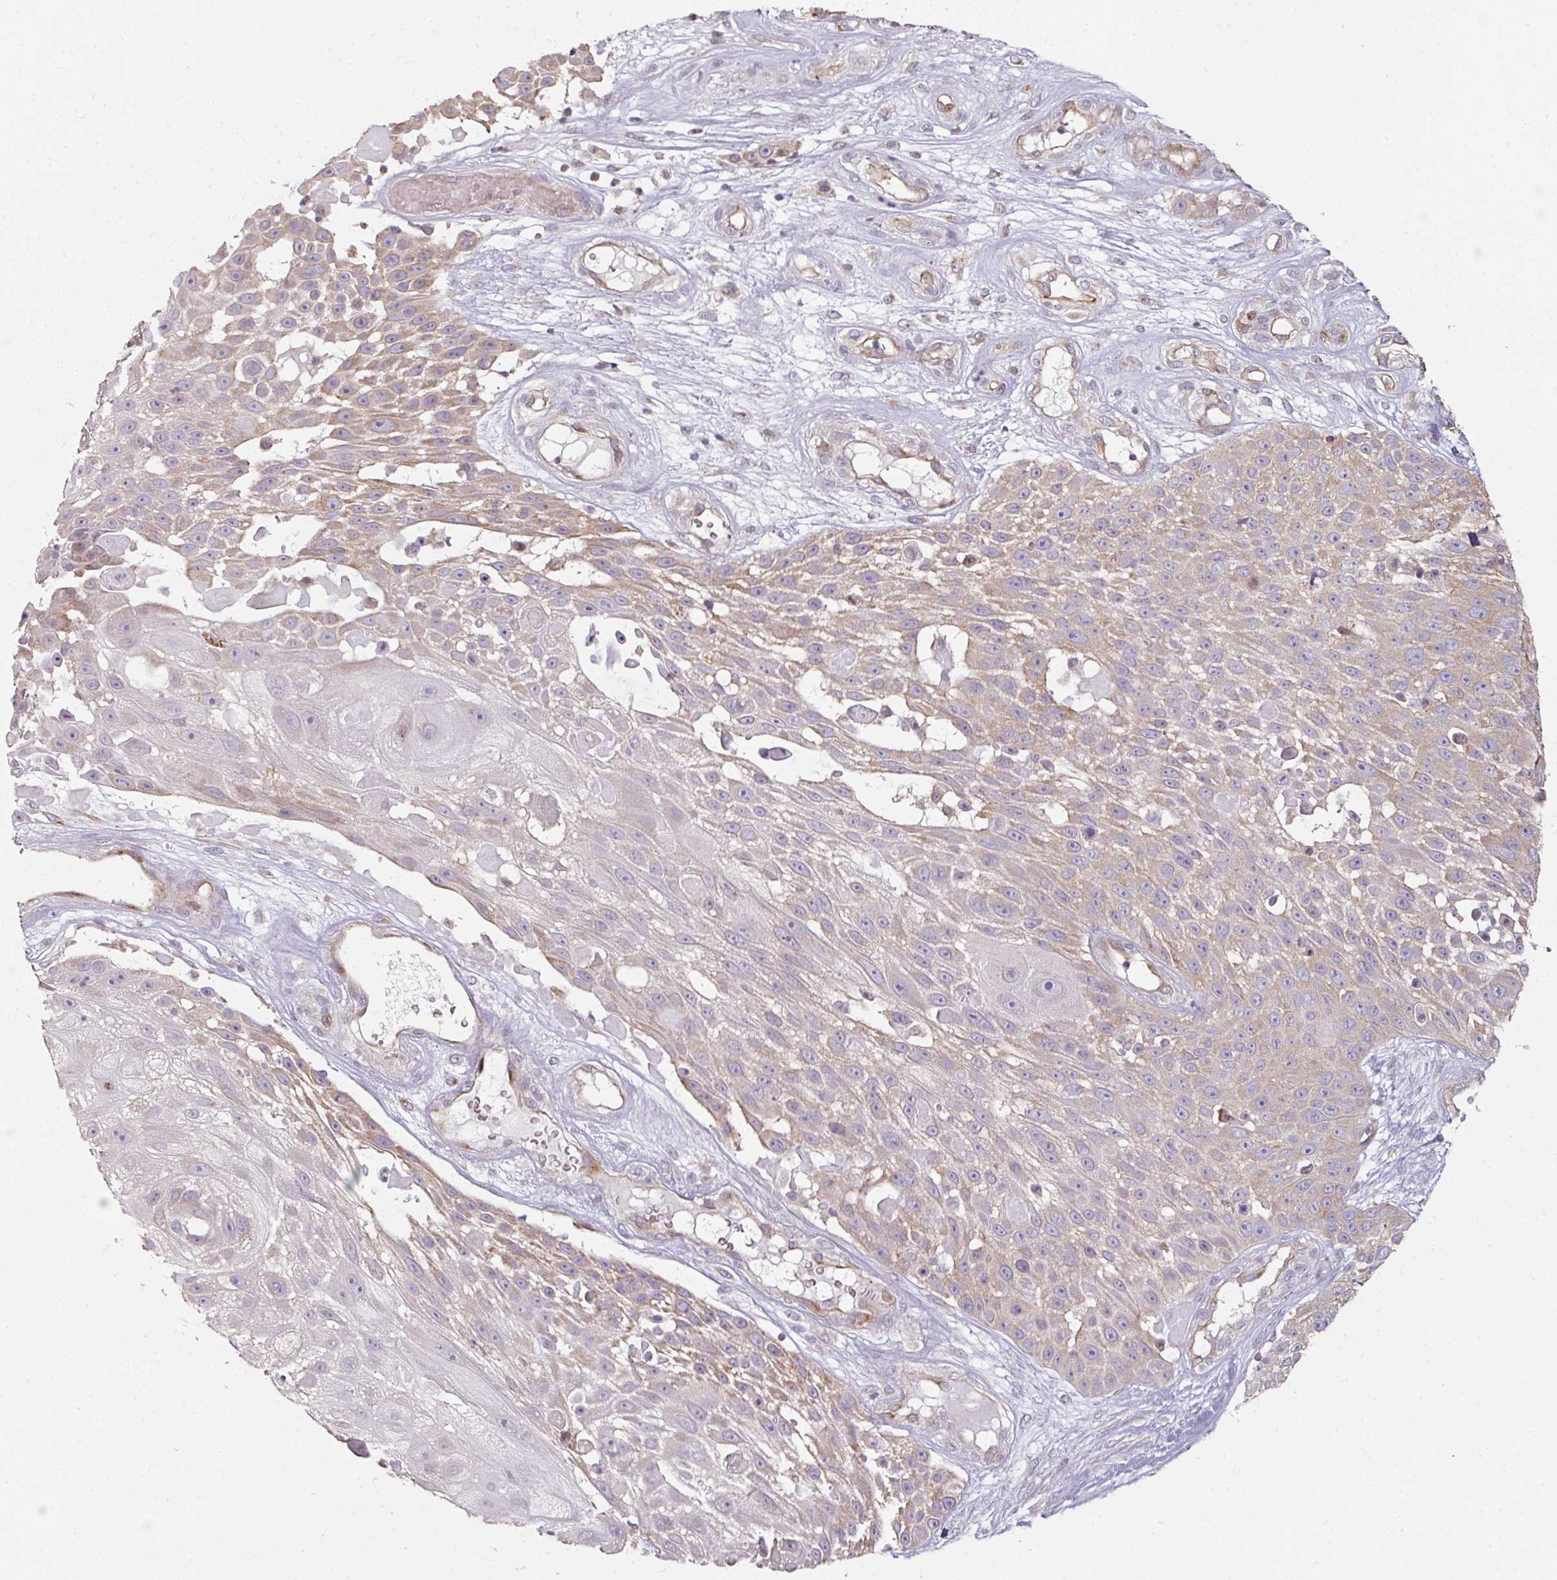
{"staining": {"intensity": "moderate", "quantity": "<25%", "location": "cytoplasmic/membranous"}, "tissue": "skin cancer", "cell_type": "Tumor cells", "image_type": "cancer", "snomed": [{"axis": "morphology", "description": "Squamous cell carcinoma, NOS"}, {"axis": "topography", "description": "Skin"}], "caption": "IHC photomicrograph of neoplastic tissue: human skin squamous cell carcinoma stained using IHC demonstrates low levels of moderate protein expression localized specifically in the cytoplasmic/membranous of tumor cells, appearing as a cytoplasmic/membranous brown color.", "gene": "C19orf33", "patient": {"sex": "female", "age": 86}}